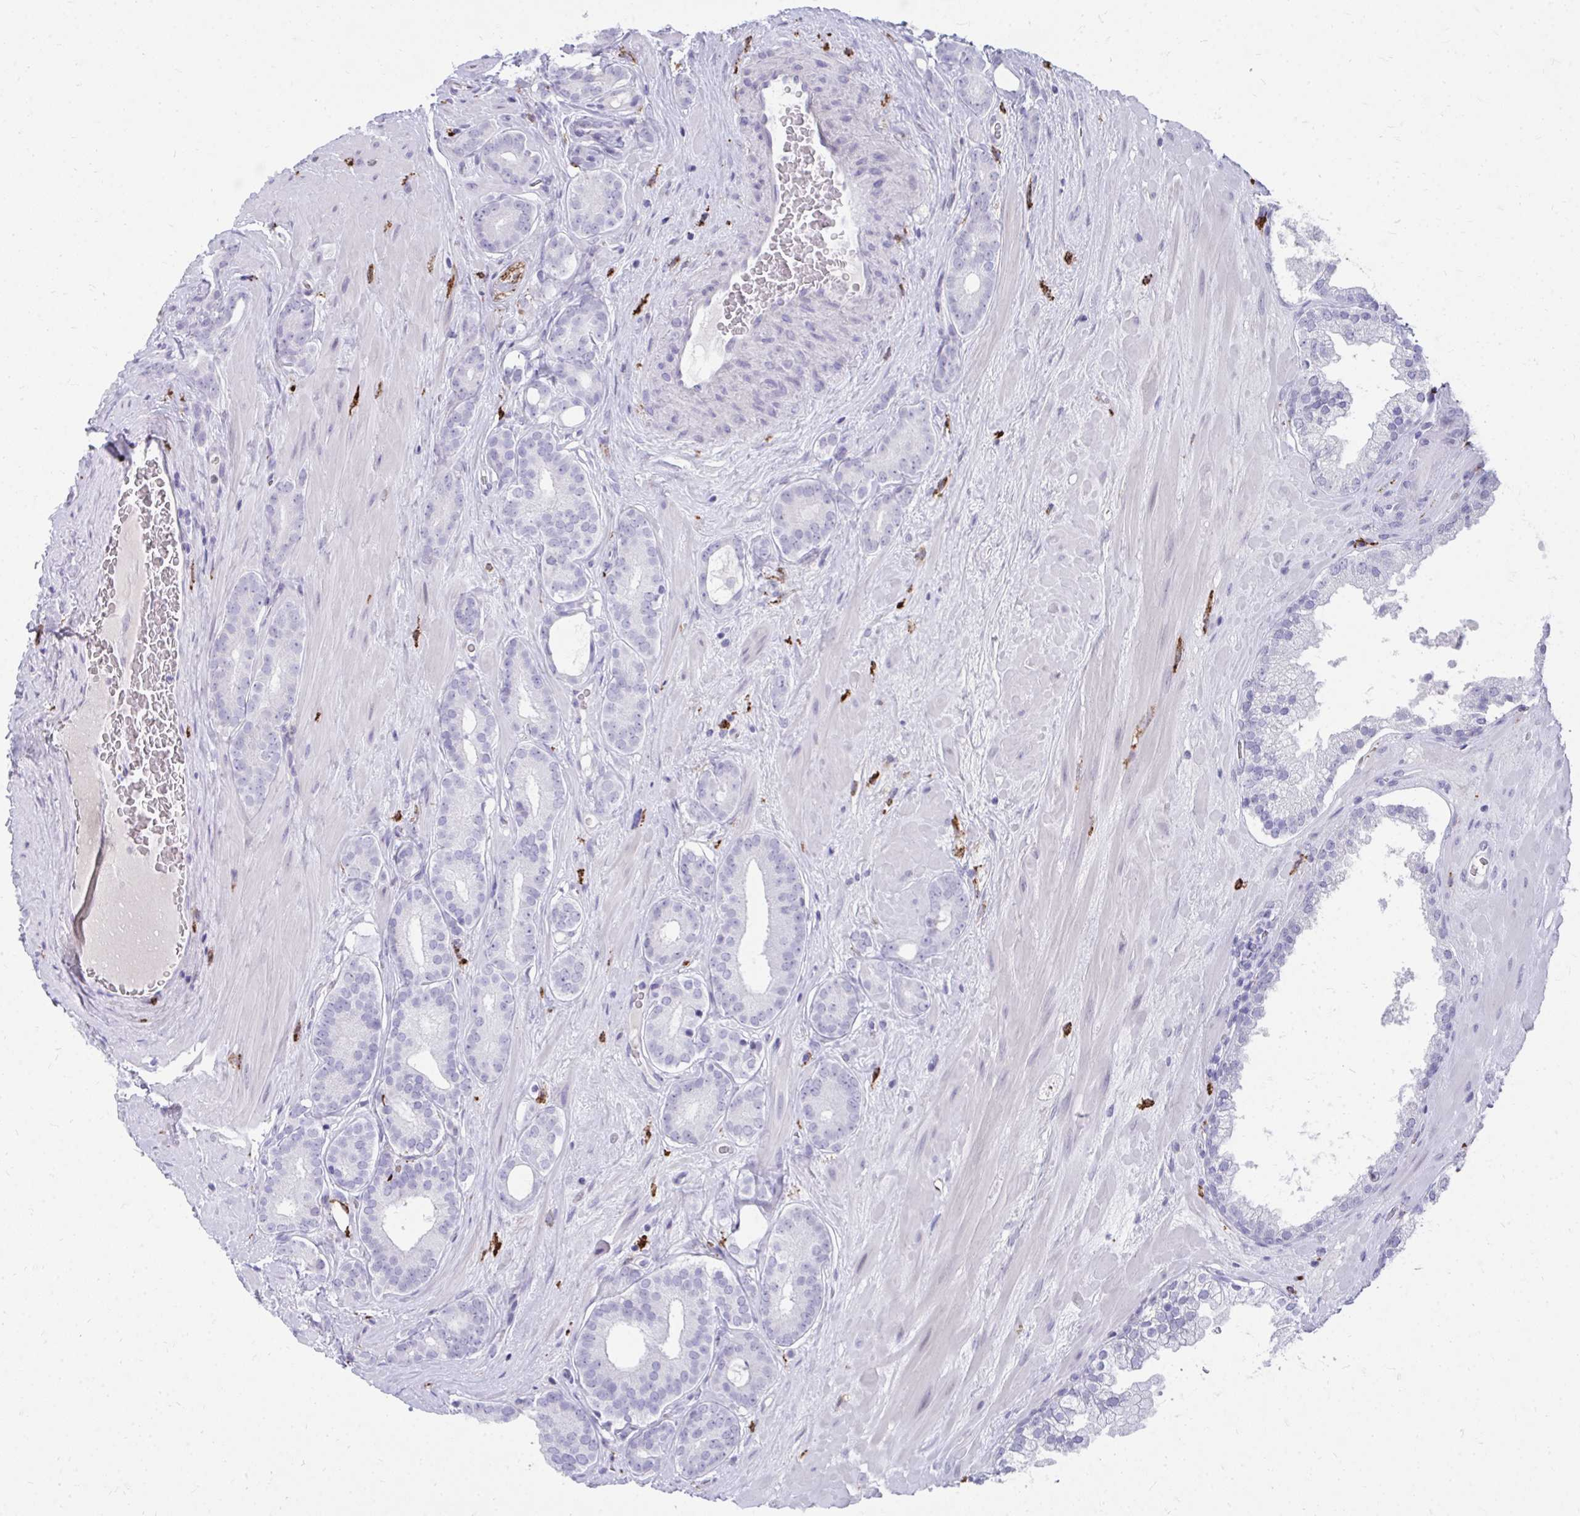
{"staining": {"intensity": "negative", "quantity": "none", "location": "none"}, "tissue": "prostate cancer", "cell_type": "Tumor cells", "image_type": "cancer", "snomed": [{"axis": "morphology", "description": "Adenocarcinoma, High grade"}, {"axis": "topography", "description": "Prostate"}], "caption": "This is a histopathology image of IHC staining of adenocarcinoma (high-grade) (prostate), which shows no expression in tumor cells.", "gene": "CD163", "patient": {"sex": "male", "age": 66}}